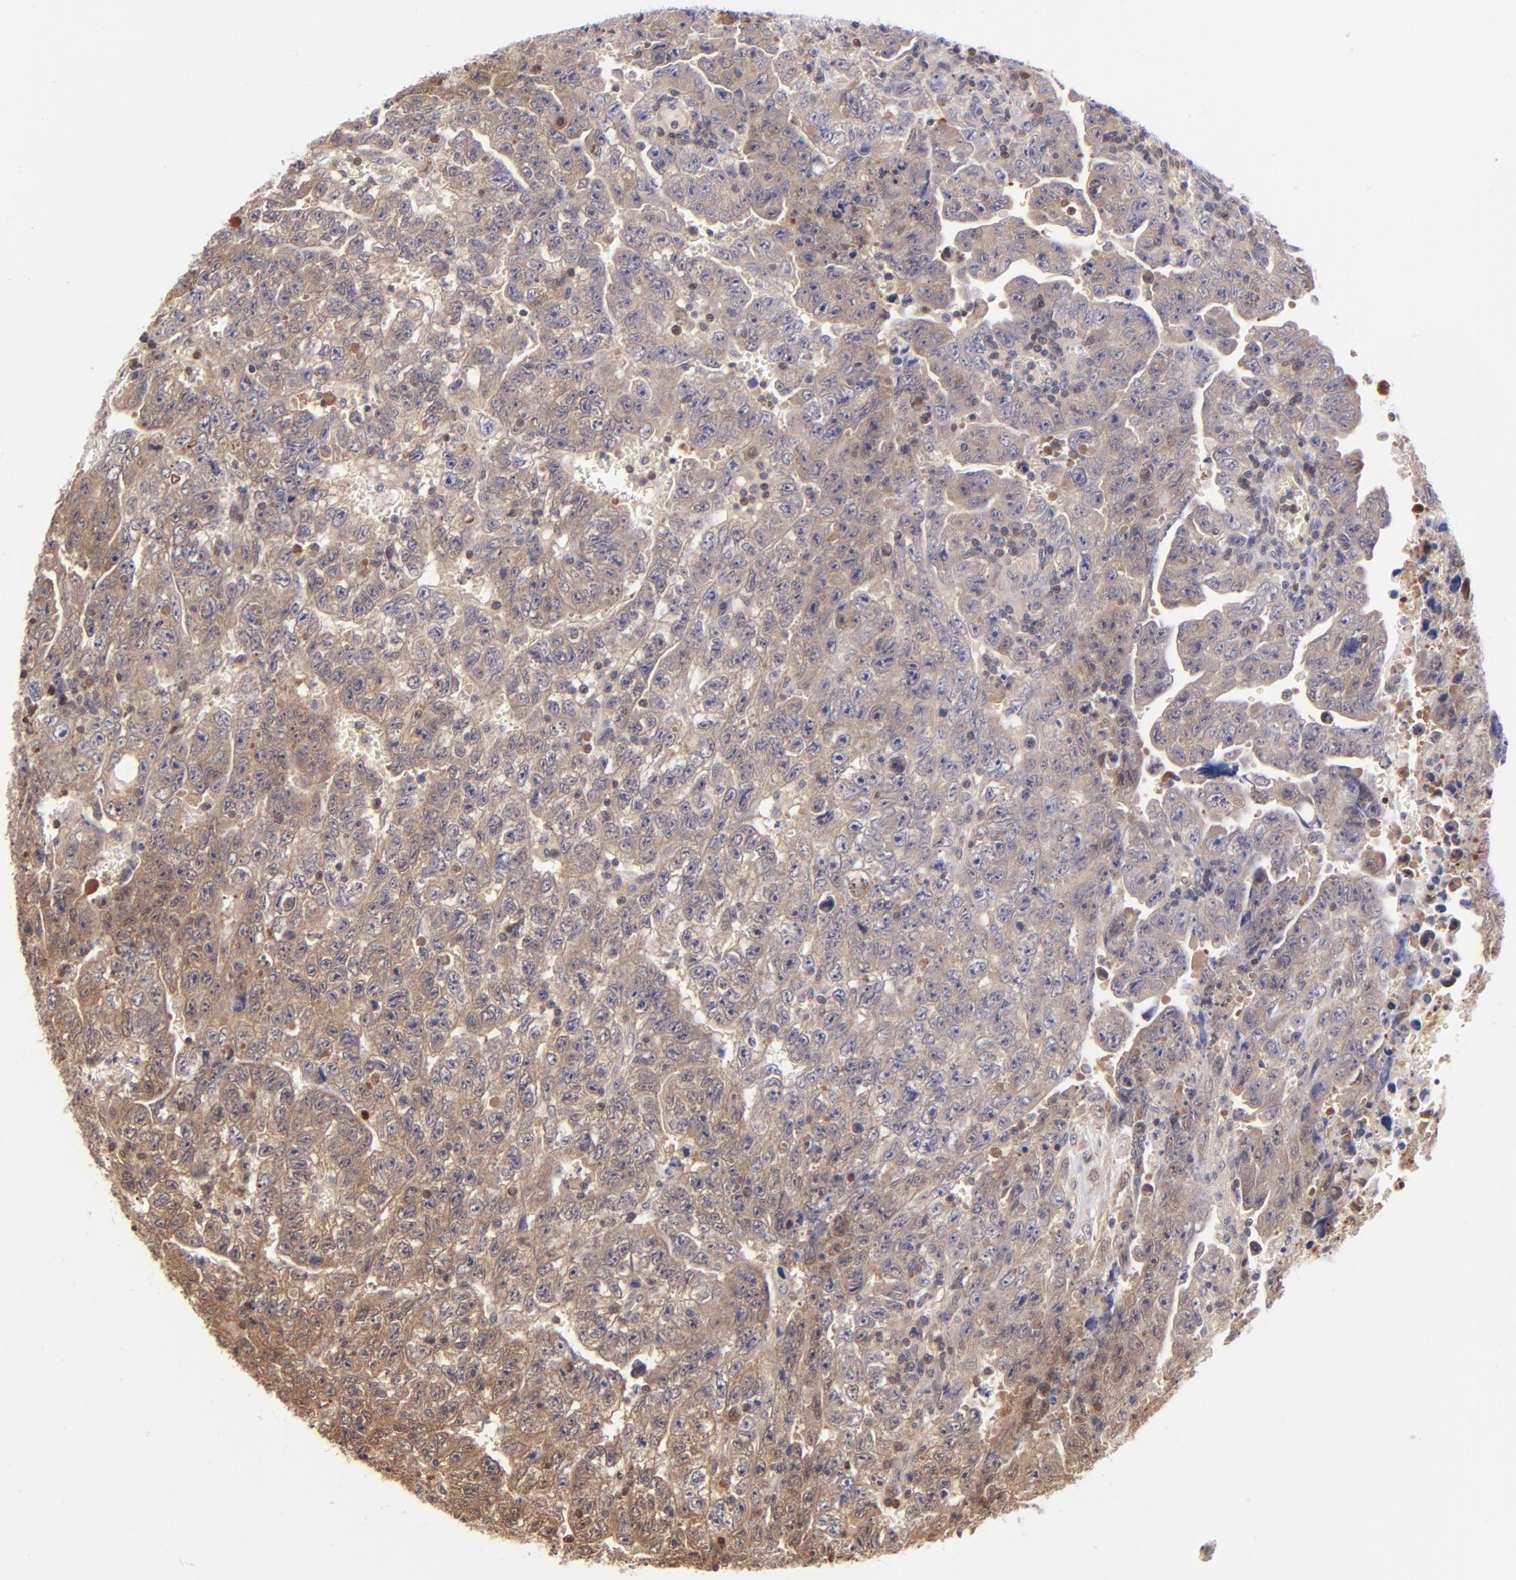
{"staining": {"intensity": "weak", "quantity": ">75%", "location": "cytoplasmic/membranous"}, "tissue": "testis cancer", "cell_type": "Tumor cells", "image_type": "cancer", "snomed": [{"axis": "morphology", "description": "Carcinoma, Embryonal, NOS"}, {"axis": "topography", "description": "Testis"}], "caption": "Testis cancer (embryonal carcinoma) was stained to show a protein in brown. There is low levels of weak cytoplasmic/membranous positivity in approximately >75% of tumor cells.", "gene": "YWHAB", "patient": {"sex": "male", "age": 28}}